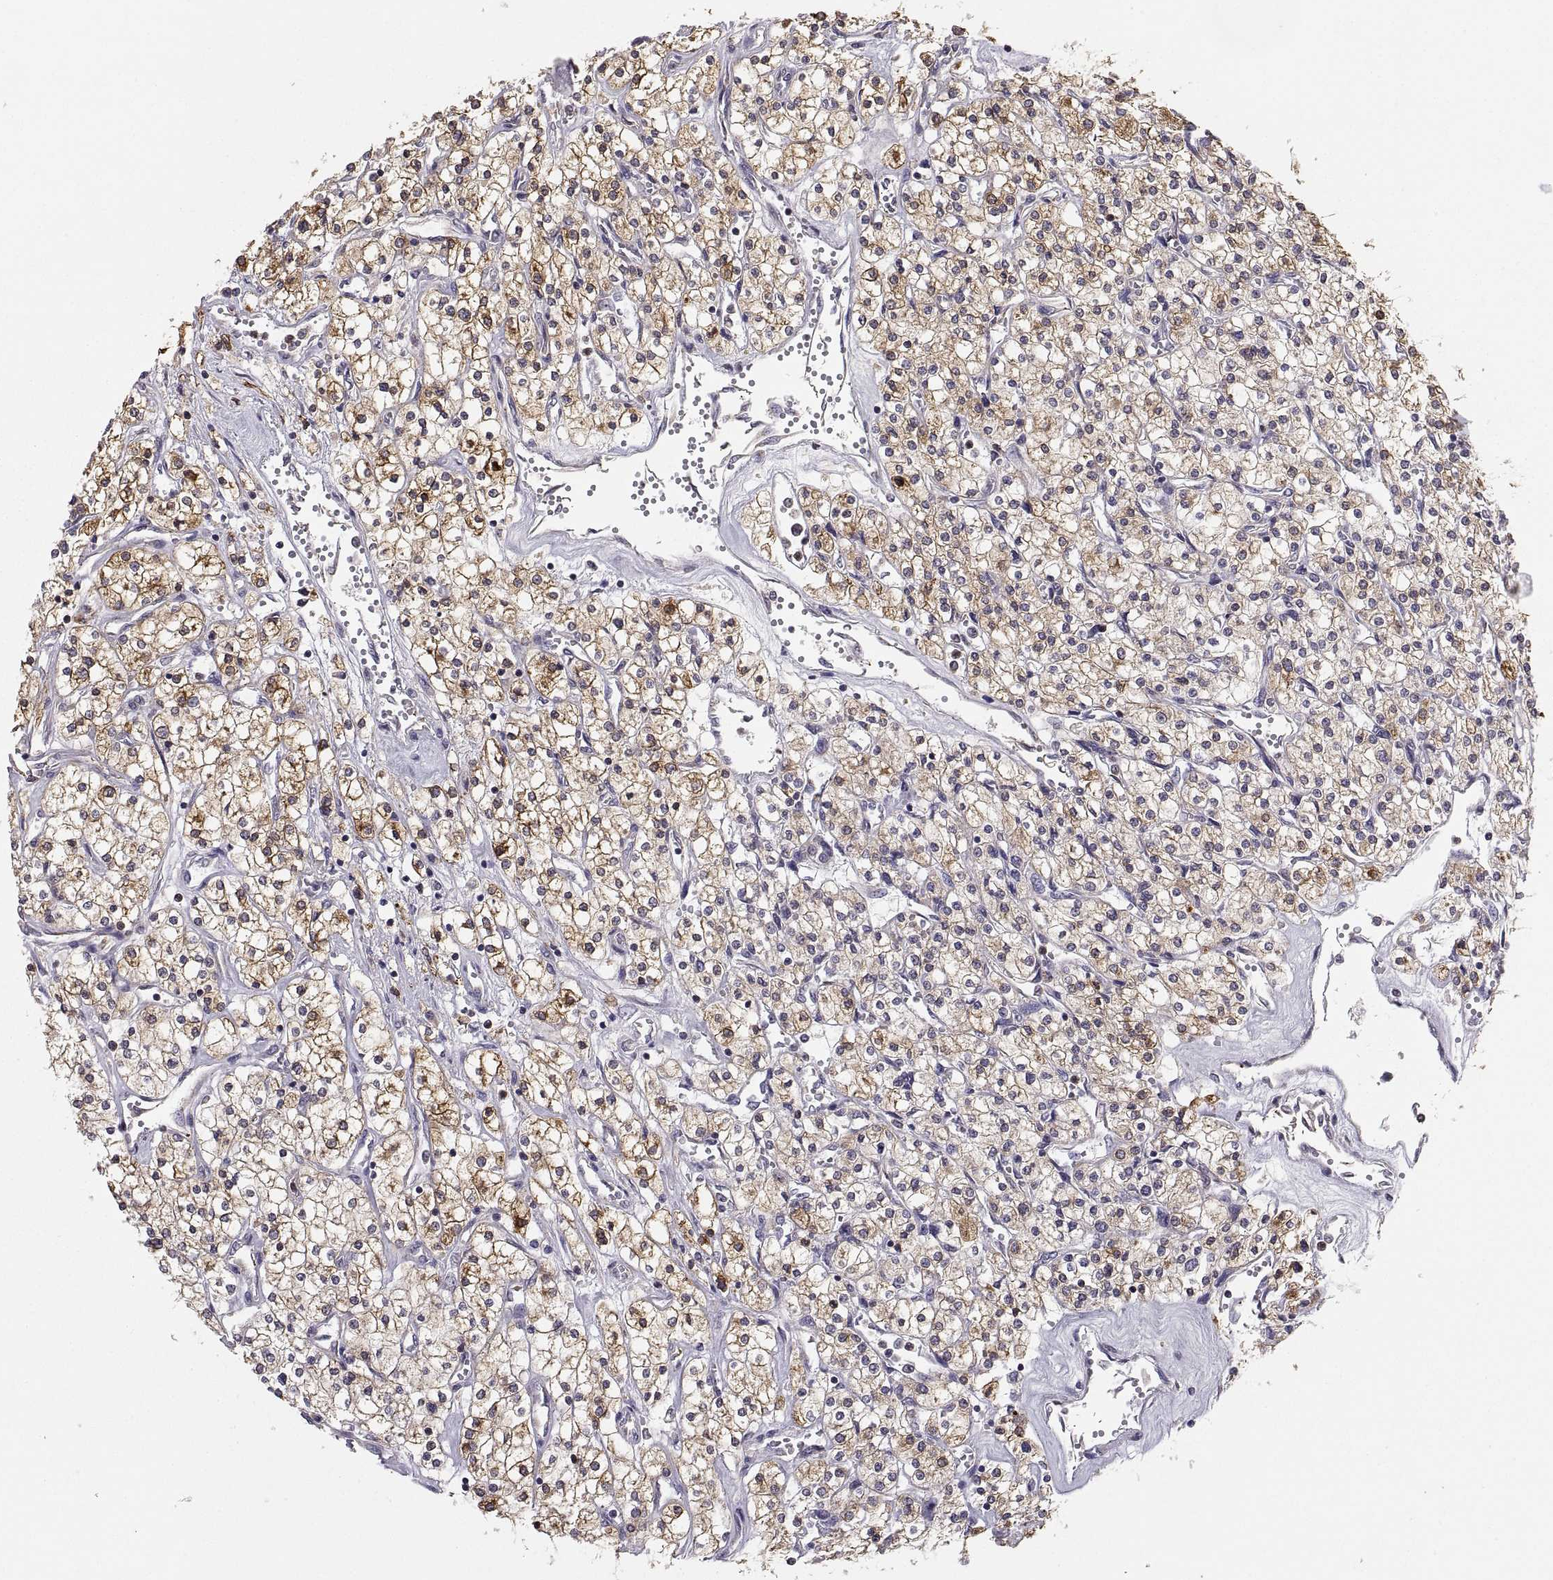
{"staining": {"intensity": "strong", "quantity": "25%-75%", "location": "cytoplasmic/membranous"}, "tissue": "renal cancer", "cell_type": "Tumor cells", "image_type": "cancer", "snomed": [{"axis": "morphology", "description": "Adenocarcinoma, NOS"}, {"axis": "topography", "description": "Kidney"}], "caption": "A brown stain highlights strong cytoplasmic/membranous expression of a protein in human renal adenocarcinoma tumor cells. Using DAB (brown) and hematoxylin (blue) stains, captured at high magnification using brightfield microscopy.", "gene": "ERO1A", "patient": {"sex": "male", "age": 80}}